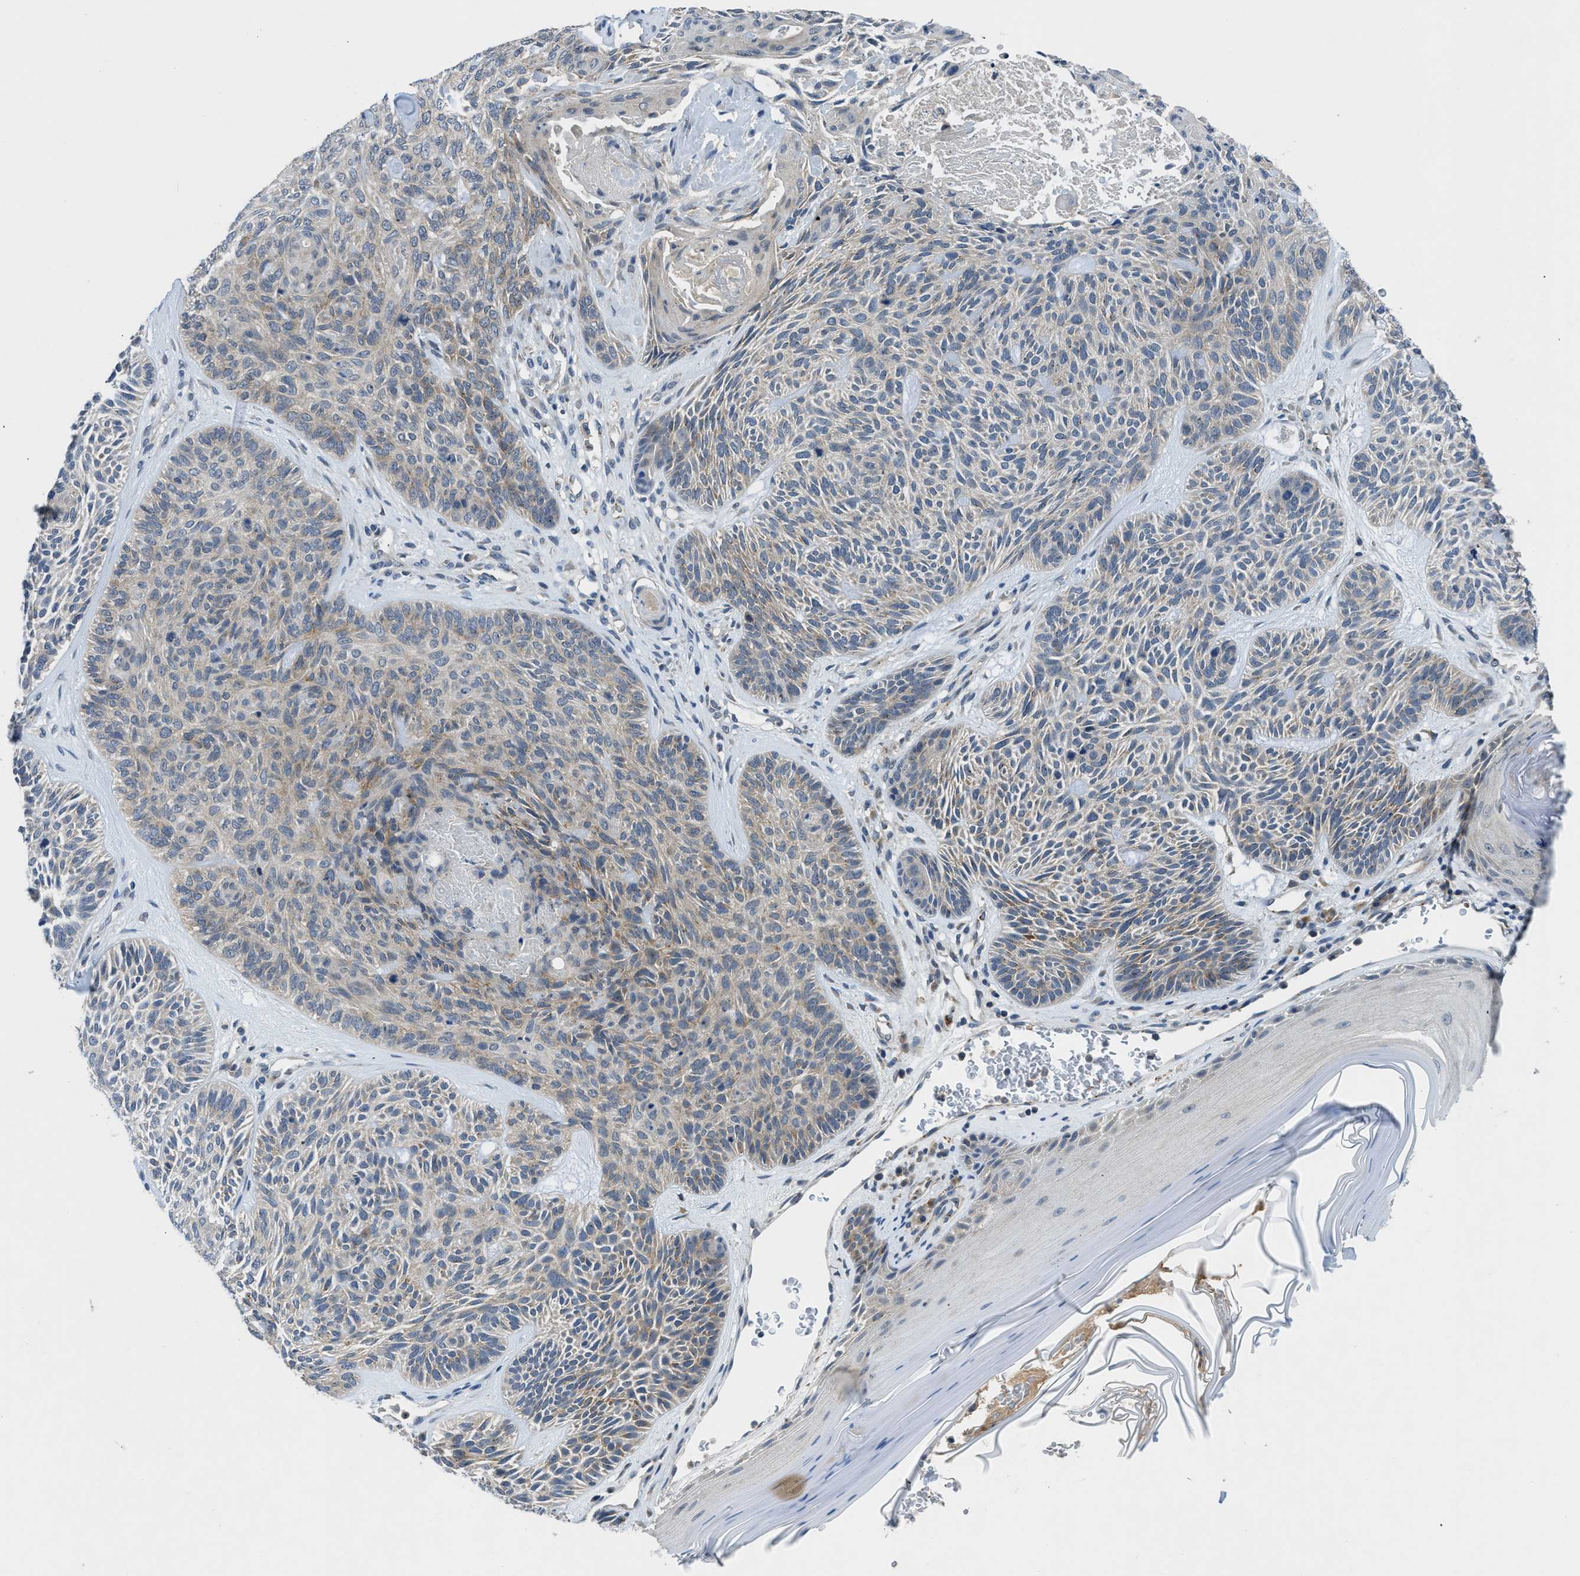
{"staining": {"intensity": "weak", "quantity": "25%-75%", "location": "cytoplasmic/membranous"}, "tissue": "skin cancer", "cell_type": "Tumor cells", "image_type": "cancer", "snomed": [{"axis": "morphology", "description": "Basal cell carcinoma"}, {"axis": "topography", "description": "Skin"}], "caption": "Basal cell carcinoma (skin) tissue shows weak cytoplasmic/membranous staining in about 25%-75% of tumor cells Nuclei are stained in blue.", "gene": "PDE7A", "patient": {"sex": "male", "age": 55}}